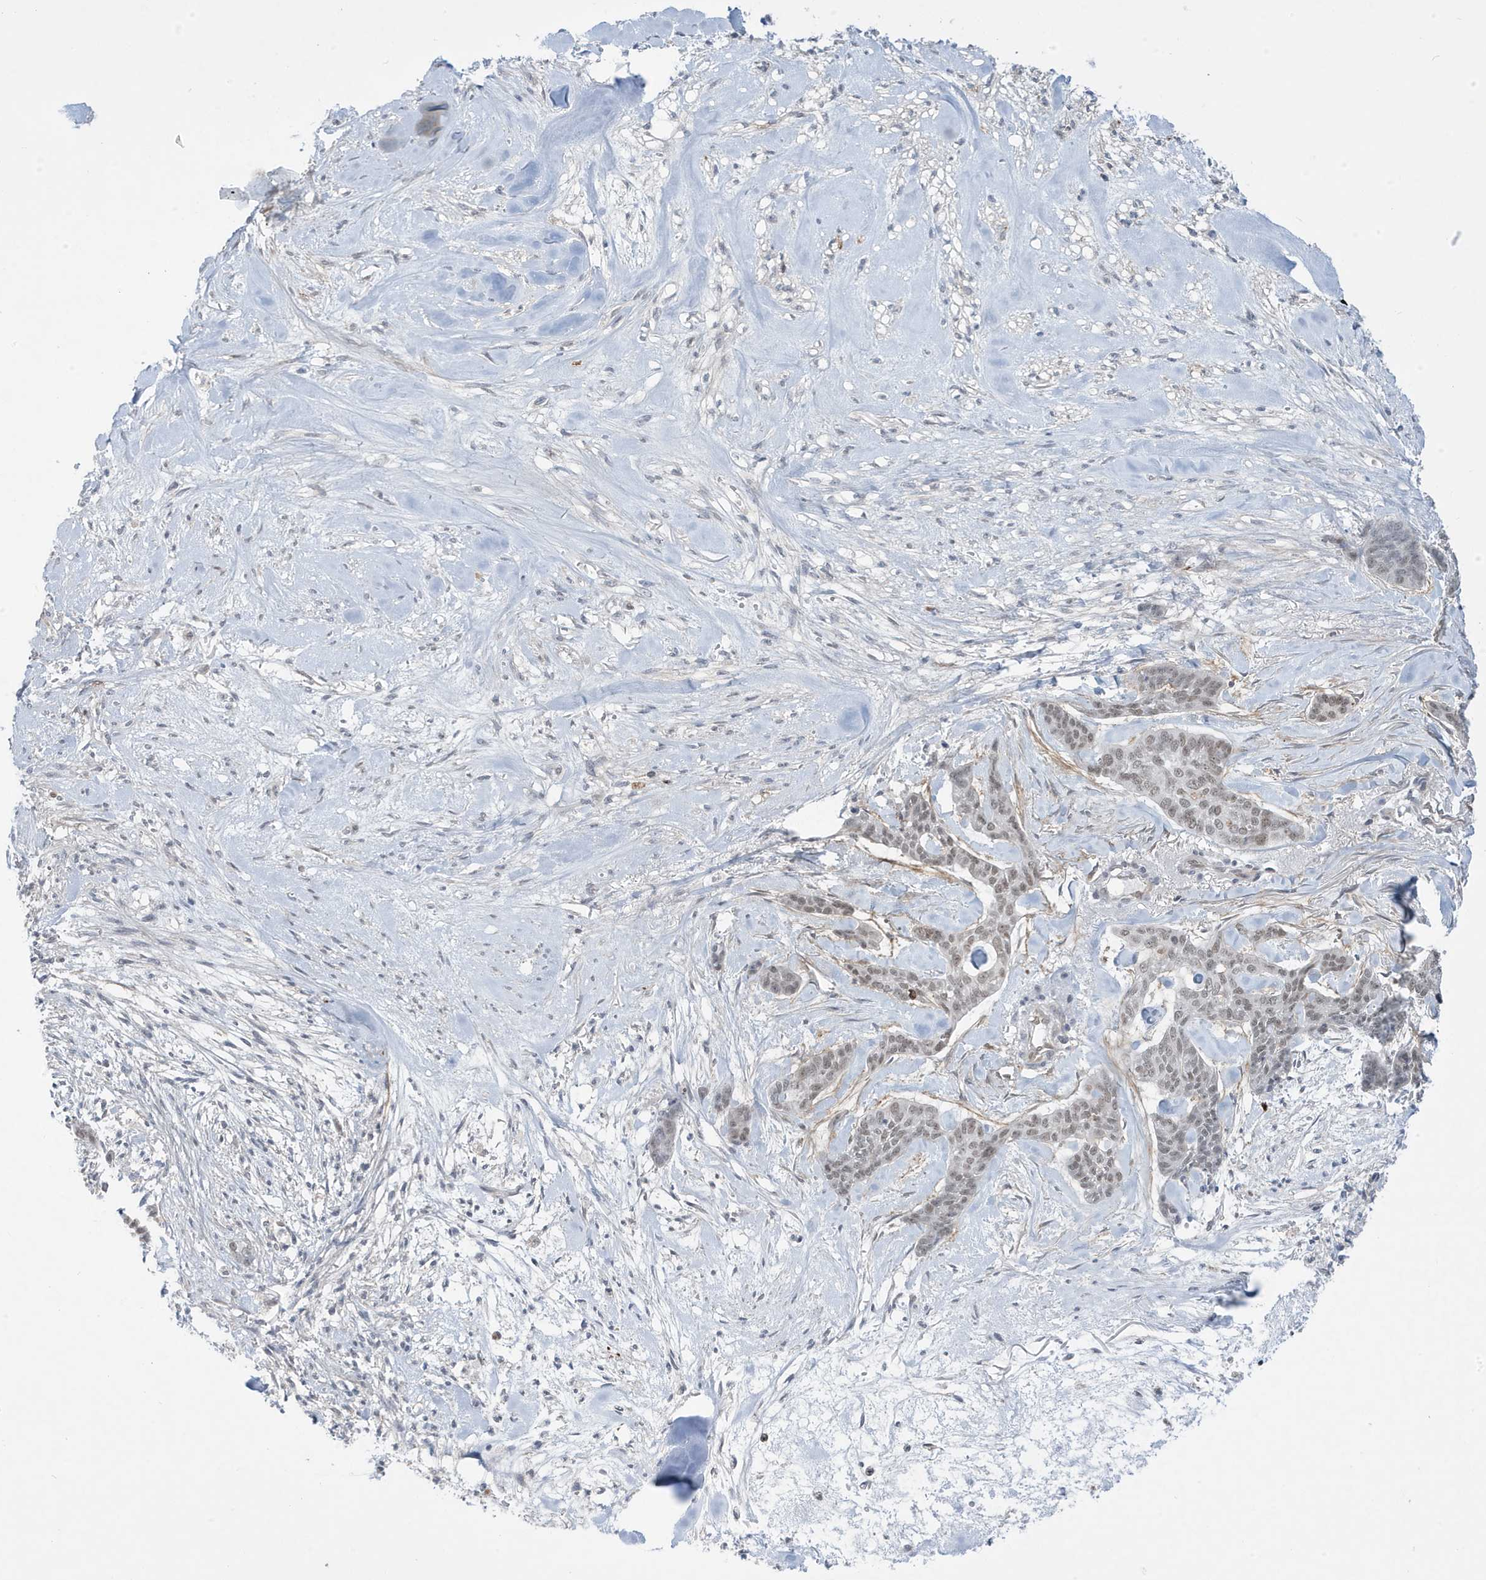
{"staining": {"intensity": "weak", "quantity": ">75%", "location": "nuclear"}, "tissue": "skin cancer", "cell_type": "Tumor cells", "image_type": "cancer", "snomed": [{"axis": "morphology", "description": "Basal cell carcinoma"}, {"axis": "topography", "description": "Skin"}], "caption": "IHC of human skin basal cell carcinoma exhibits low levels of weak nuclear positivity in approximately >75% of tumor cells. (DAB IHC, brown staining for protein, blue staining for nuclei).", "gene": "ADAMTSL3", "patient": {"sex": "female", "age": 64}}